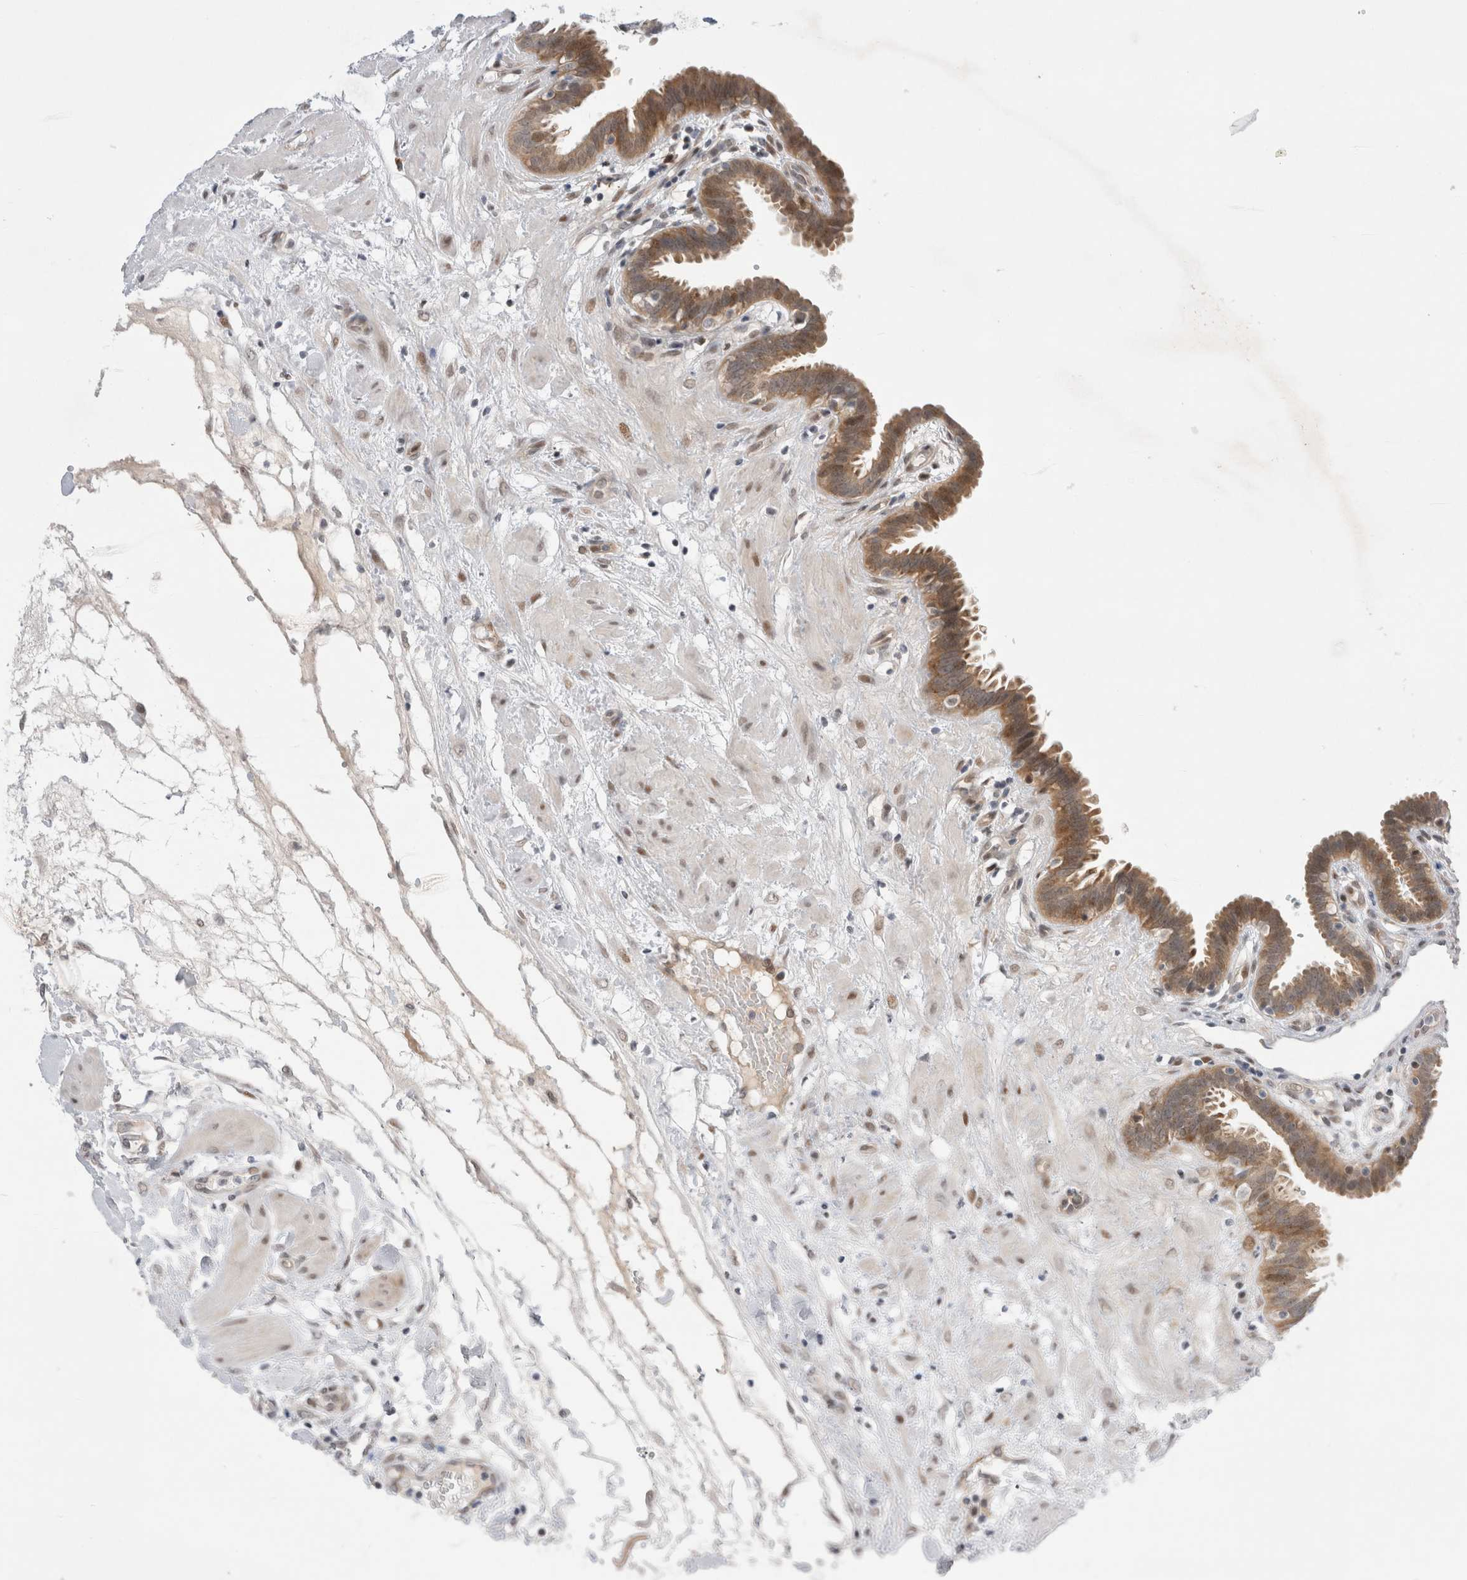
{"staining": {"intensity": "moderate", "quantity": ">75%", "location": "cytoplasmic/membranous,nuclear"}, "tissue": "fallopian tube", "cell_type": "Glandular cells", "image_type": "normal", "snomed": [{"axis": "morphology", "description": "Normal tissue, NOS"}, {"axis": "topography", "description": "Fallopian tube"}, {"axis": "topography", "description": "Placenta"}], "caption": "IHC image of unremarkable human fallopian tube stained for a protein (brown), which displays medium levels of moderate cytoplasmic/membranous,nuclear staining in approximately >75% of glandular cells.", "gene": "WIPF2", "patient": {"sex": "female", "age": 32}}